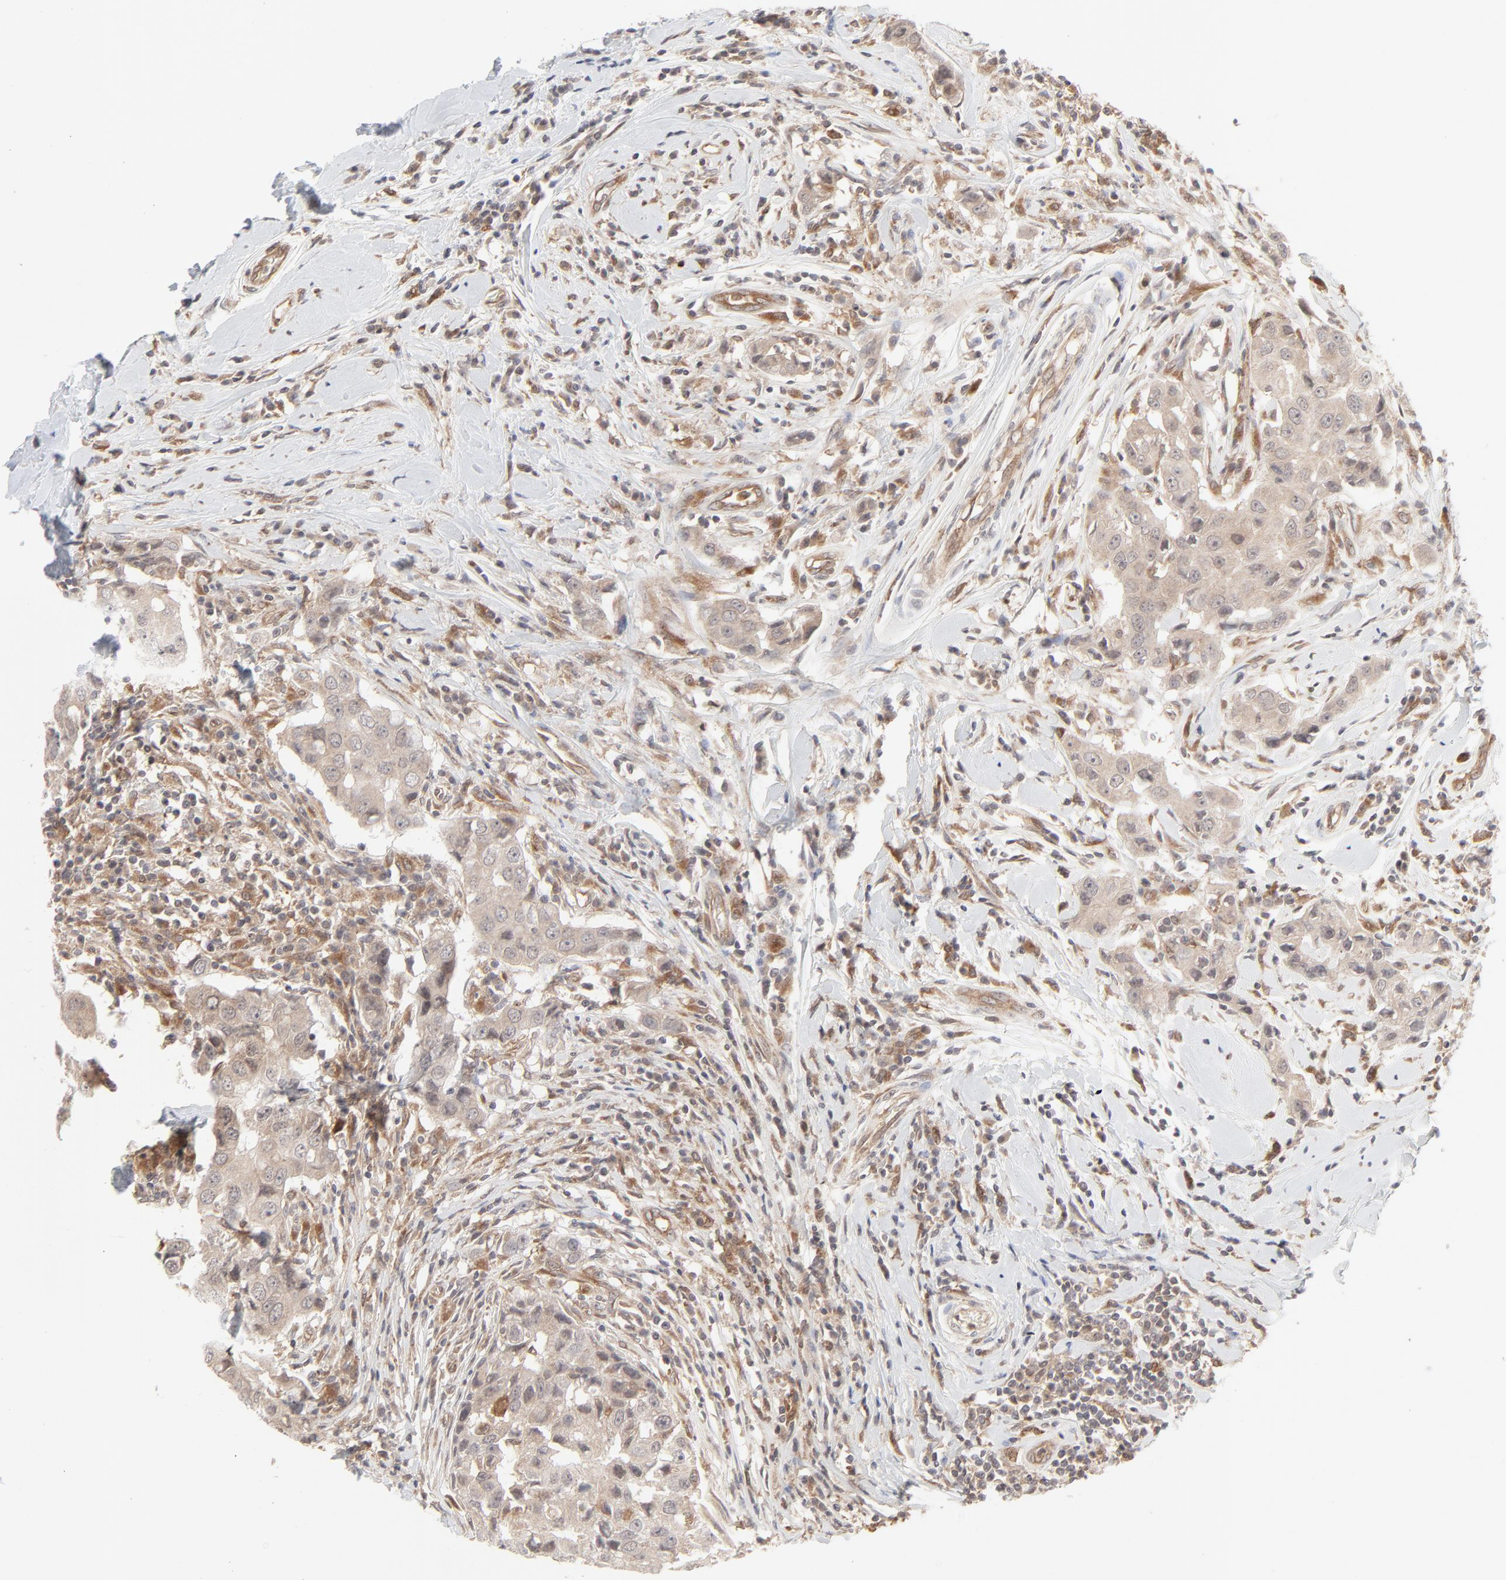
{"staining": {"intensity": "moderate", "quantity": ">75%", "location": "cytoplasmic/membranous"}, "tissue": "breast cancer", "cell_type": "Tumor cells", "image_type": "cancer", "snomed": [{"axis": "morphology", "description": "Duct carcinoma"}, {"axis": "topography", "description": "Breast"}], "caption": "IHC staining of invasive ductal carcinoma (breast), which exhibits medium levels of moderate cytoplasmic/membranous positivity in approximately >75% of tumor cells indicating moderate cytoplasmic/membranous protein expression. The staining was performed using DAB (brown) for protein detection and nuclei were counterstained in hematoxylin (blue).", "gene": "RAB5C", "patient": {"sex": "female", "age": 27}}